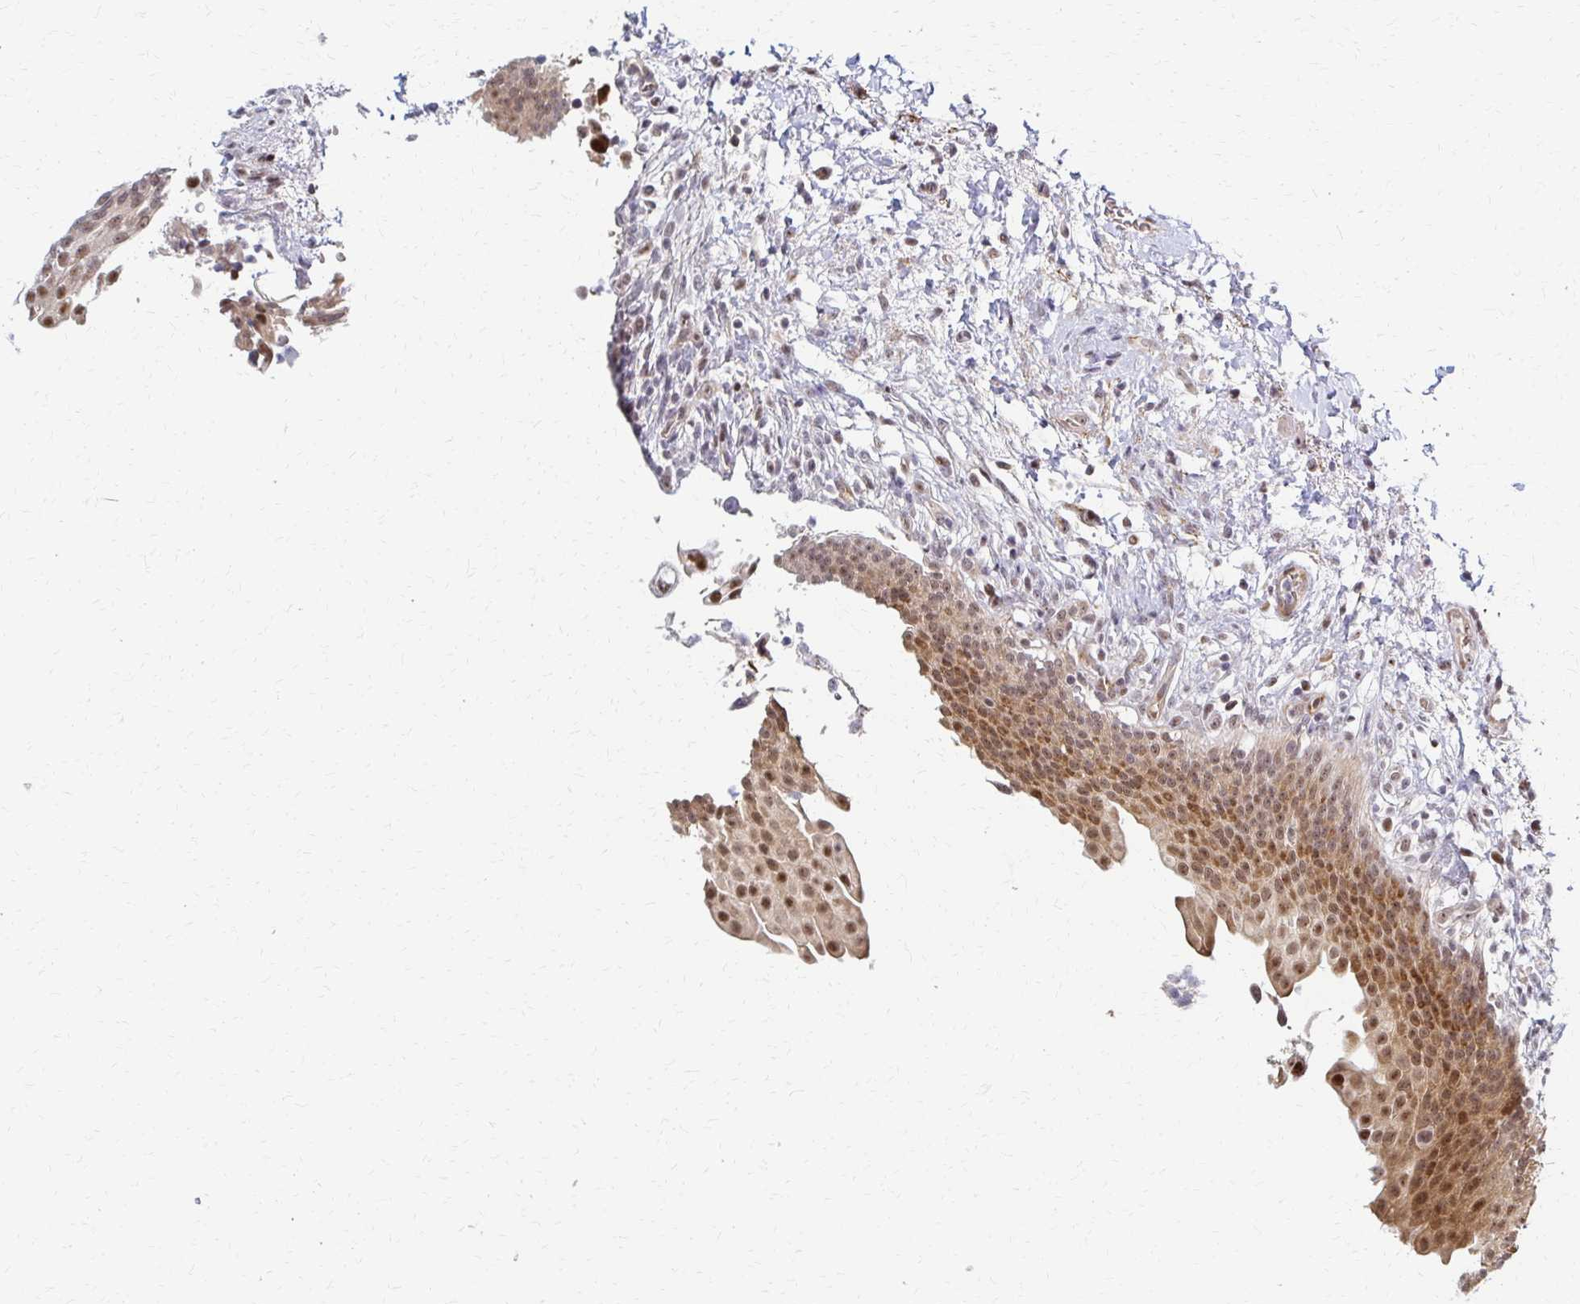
{"staining": {"intensity": "moderate", "quantity": ">75%", "location": "cytoplasmic/membranous,nuclear"}, "tissue": "urinary bladder", "cell_type": "Urothelial cells", "image_type": "normal", "snomed": [{"axis": "morphology", "description": "Normal tissue, NOS"}, {"axis": "topography", "description": "Urinary bladder"}, {"axis": "topography", "description": "Peripheral nerve tissue"}], "caption": "High-power microscopy captured an immunohistochemistry image of normal urinary bladder, revealing moderate cytoplasmic/membranous,nuclear expression in approximately >75% of urothelial cells.", "gene": "PSMD7", "patient": {"sex": "female", "age": 60}}